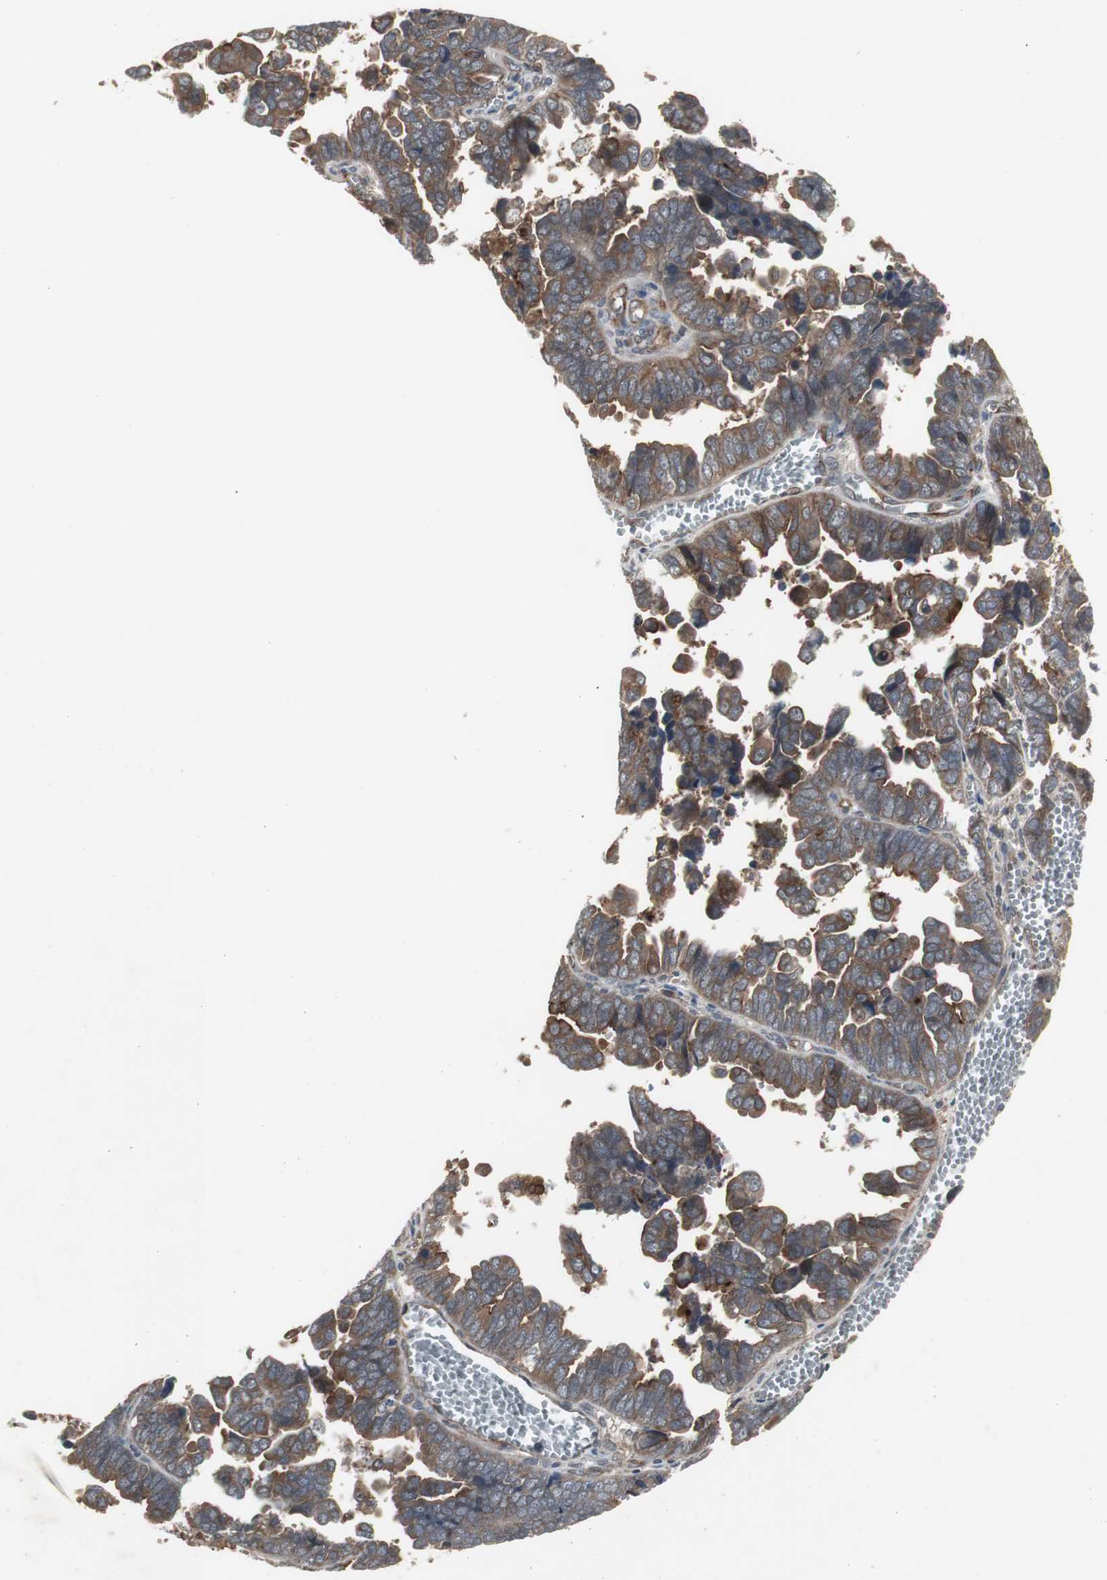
{"staining": {"intensity": "weak", "quantity": ">75%", "location": "cytoplasmic/membranous"}, "tissue": "endometrial cancer", "cell_type": "Tumor cells", "image_type": "cancer", "snomed": [{"axis": "morphology", "description": "Adenocarcinoma, NOS"}, {"axis": "topography", "description": "Endometrium"}], "caption": "Protein staining displays weak cytoplasmic/membranous expression in about >75% of tumor cells in adenocarcinoma (endometrial).", "gene": "ATP2B2", "patient": {"sex": "female", "age": 75}}